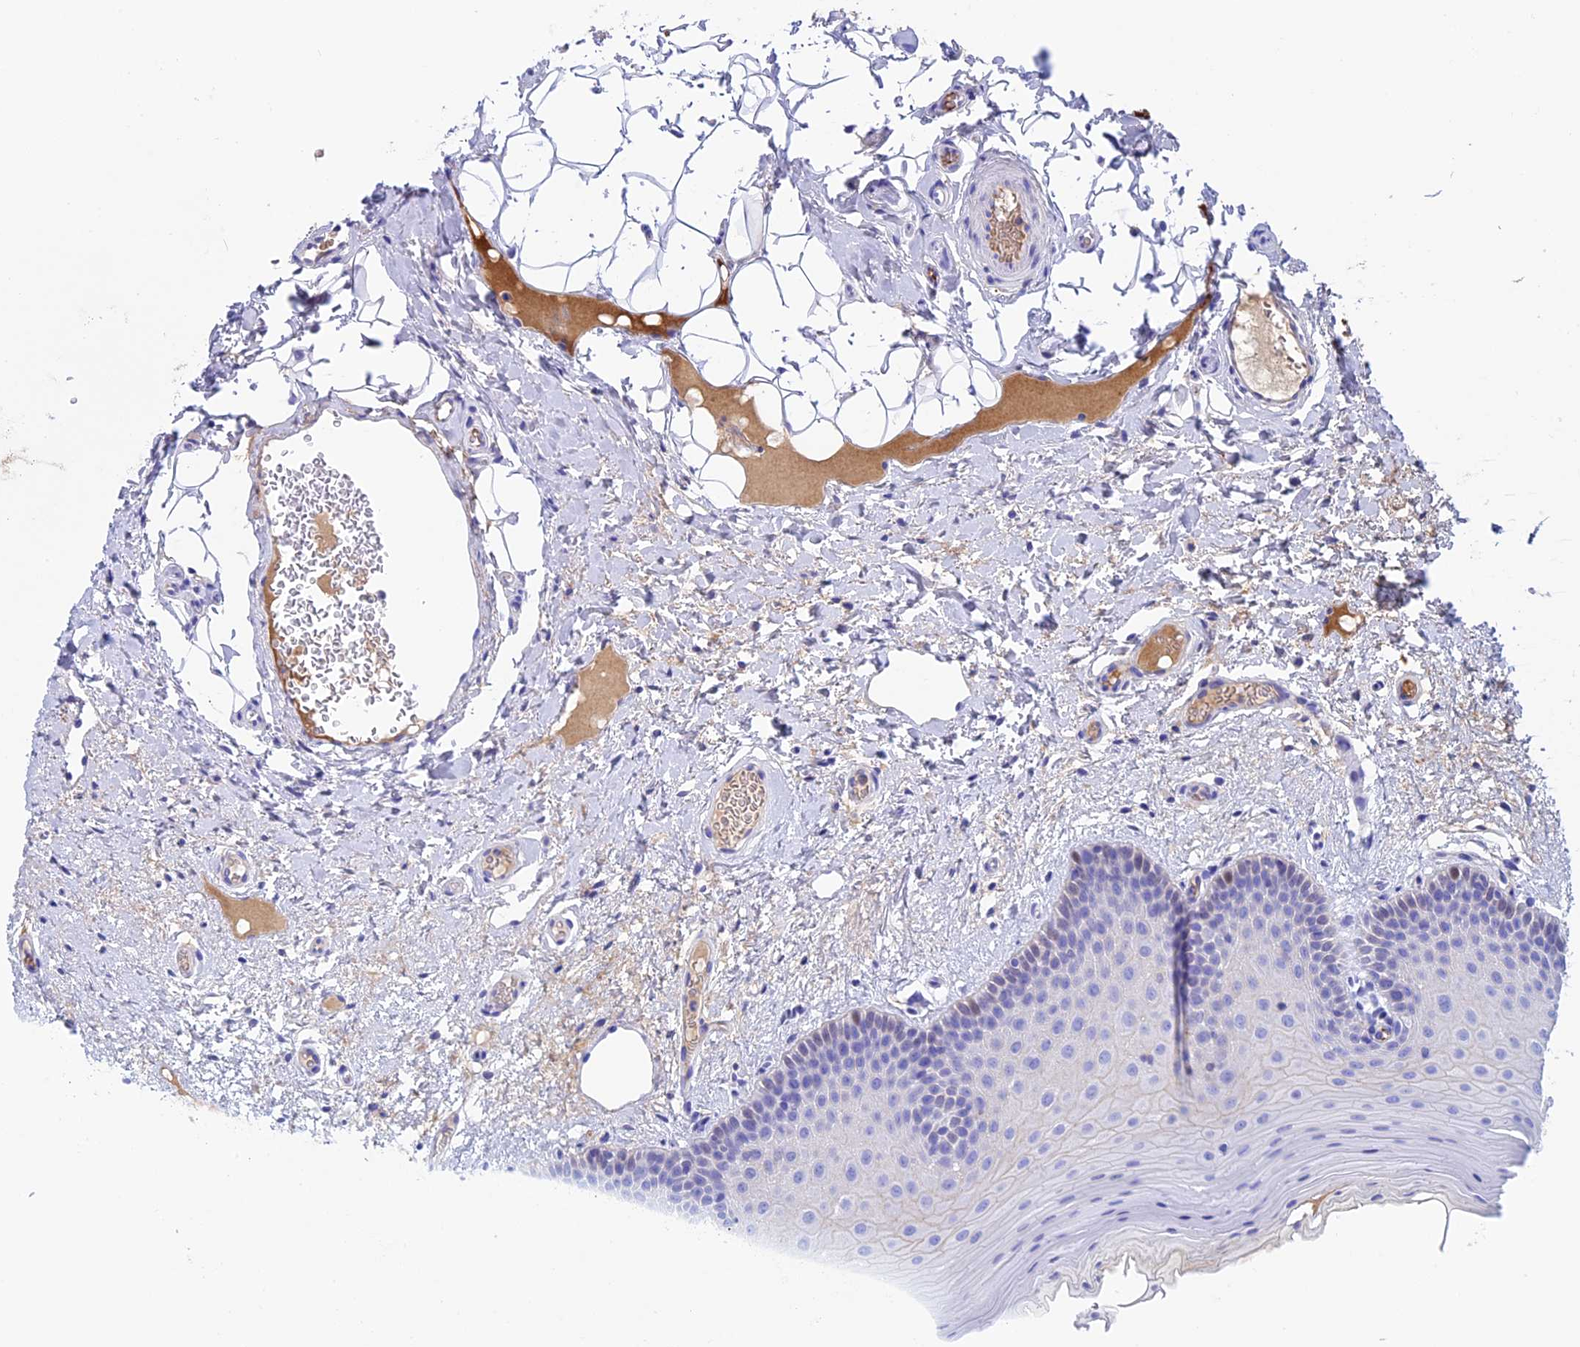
{"staining": {"intensity": "moderate", "quantity": "<25%", "location": "cytoplasmic/membranous"}, "tissue": "oral mucosa", "cell_type": "Squamous epithelial cells", "image_type": "normal", "snomed": [{"axis": "morphology", "description": "Normal tissue, NOS"}, {"axis": "topography", "description": "Oral tissue"}, {"axis": "topography", "description": "Tounge, NOS"}], "caption": "The image reveals a brown stain indicating the presence of a protein in the cytoplasmic/membranous of squamous epithelial cells in oral mucosa. (IHC, brightfield microscopy, high magnification).", "gene": "IGSF6", "patient": {"sex": "male", "age": 47}}